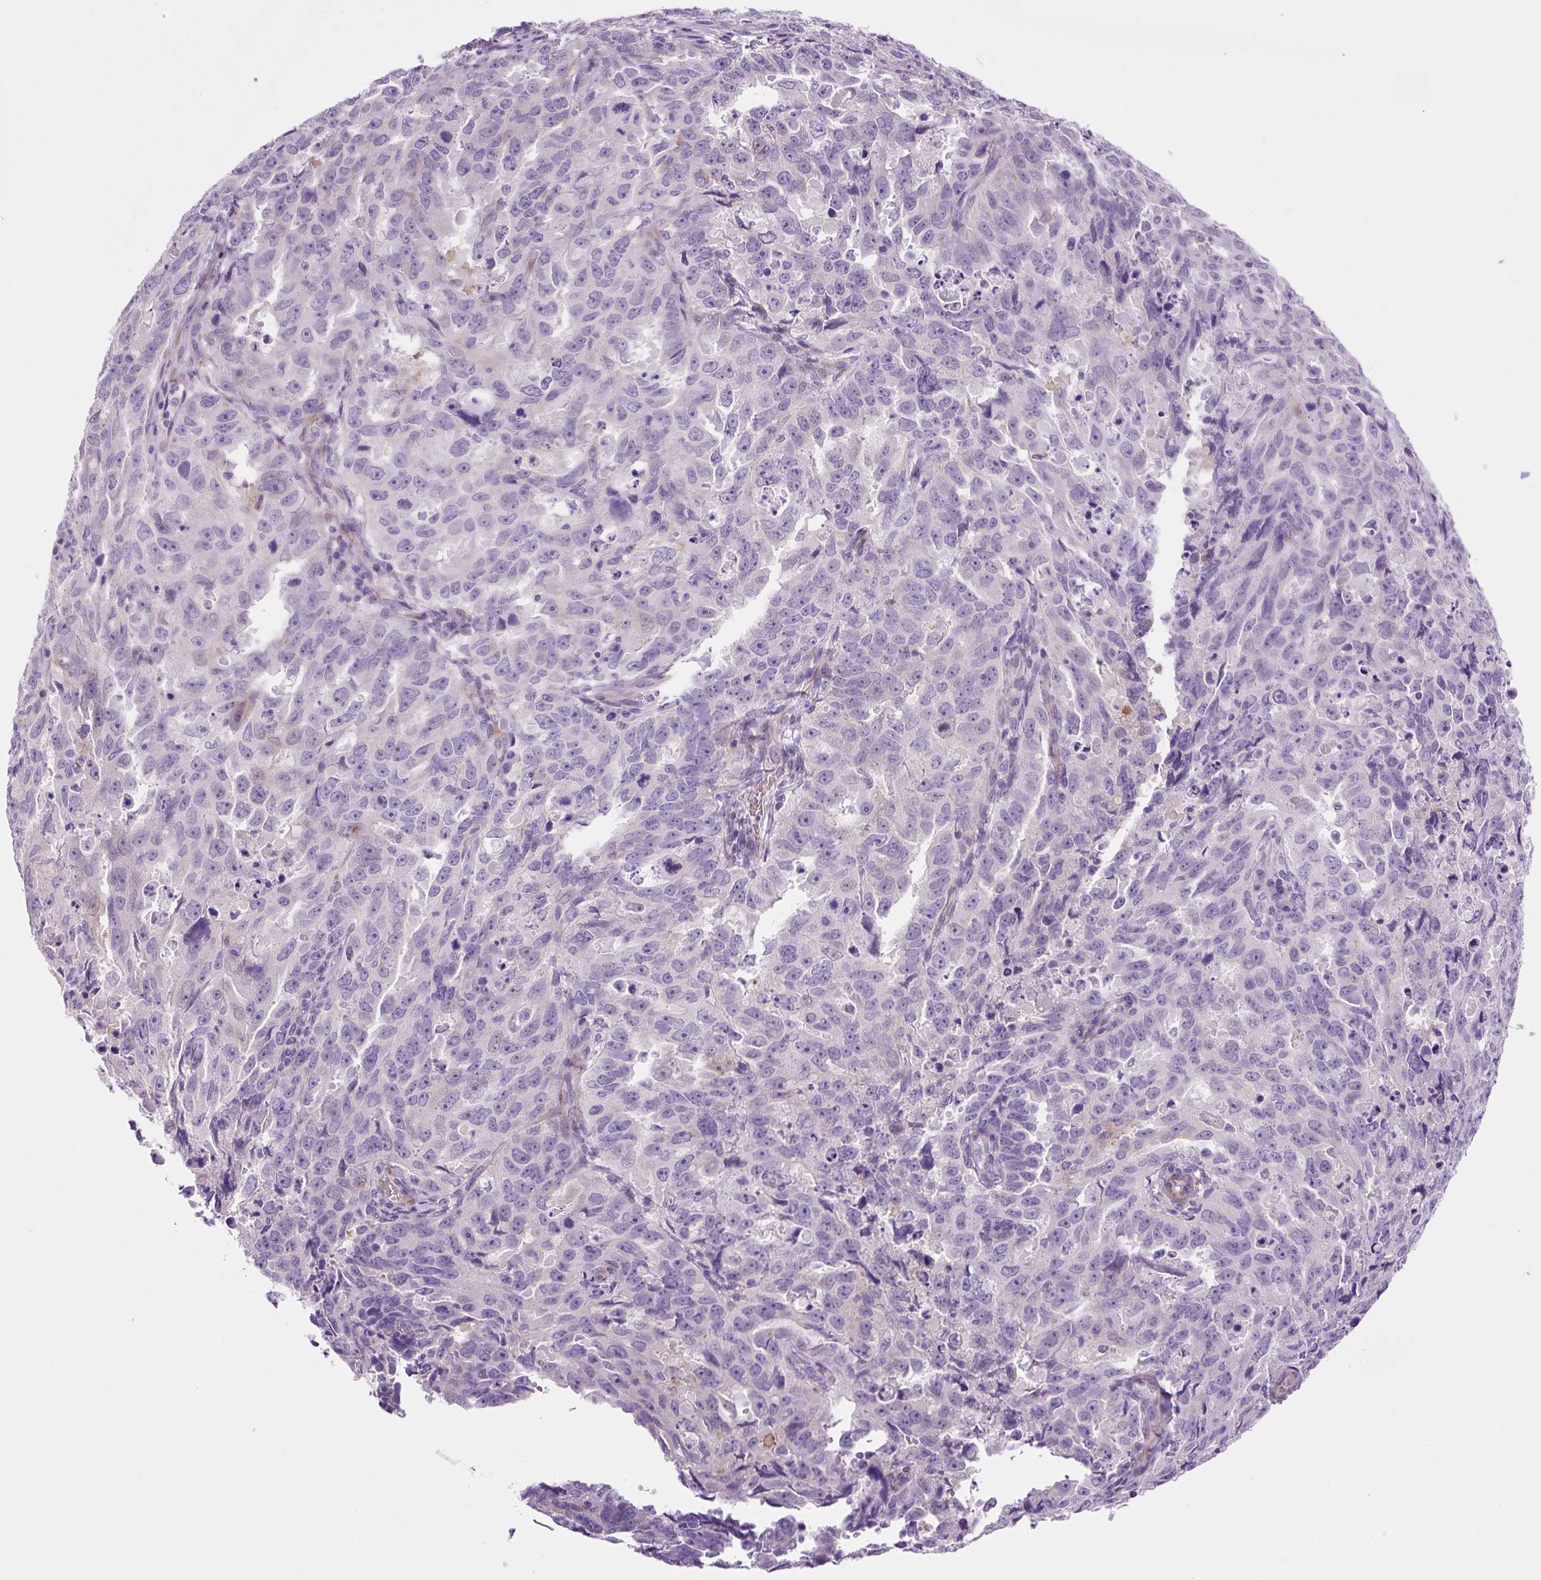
{"staining": {"intensity": "negative", "quantity": "none", "location": "none"}, "tissue": "endometrial cancer", "cell_type": "Tumor cells", "image_type": "cancer", "snomed": [{"axis": "morphology", "description": "Adenocarcinoma, NOS"}, {"axis": "topography", "description": "Endometrium"}], "caption": "There is no significant staining in tumor cells of endometrial cancer (adenocarcinoma).", "gene": "VWA7", "patient": {"sex": "female", "age": 65}}